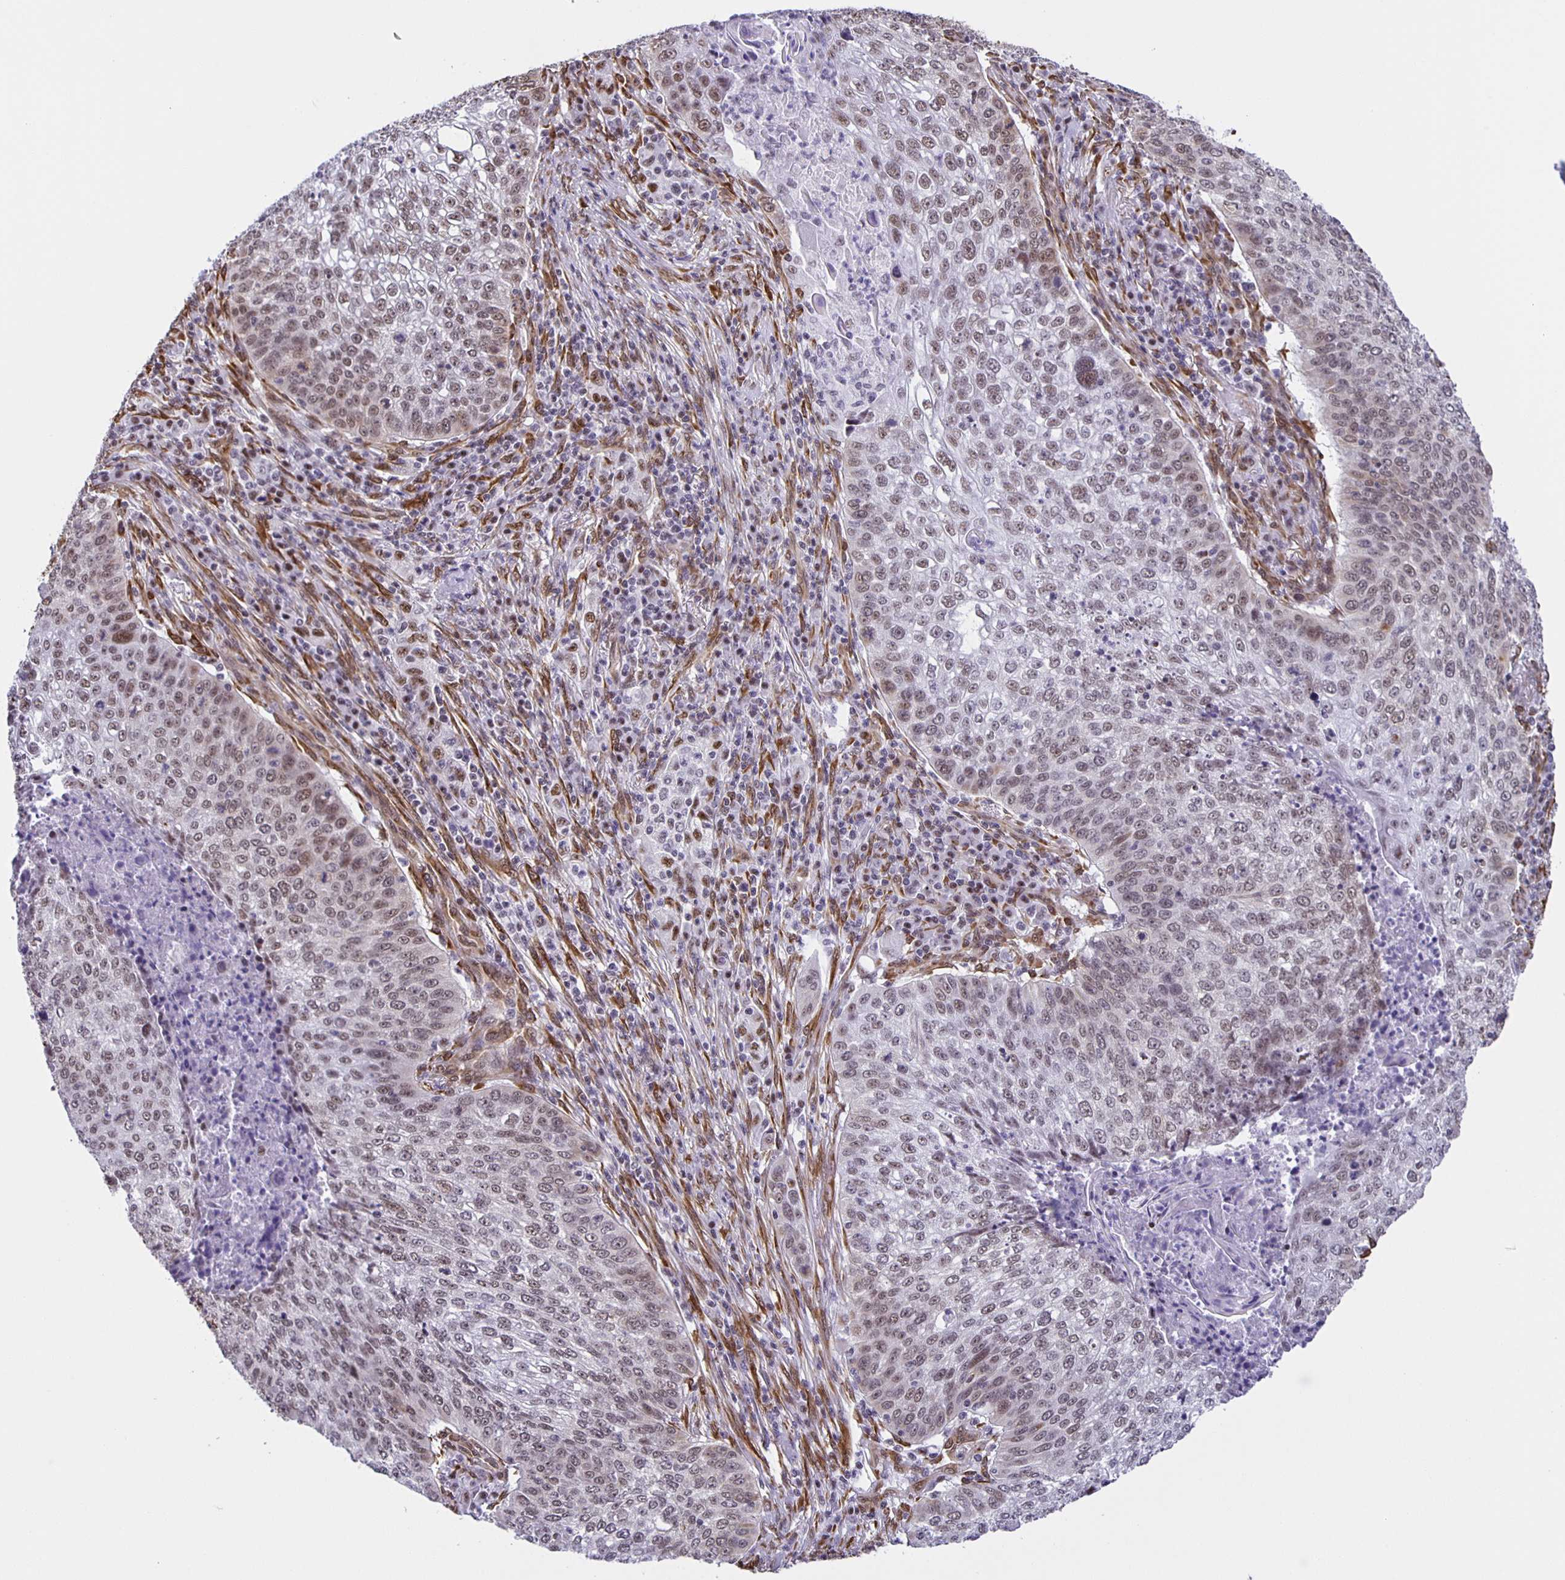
{"staining": {"intensity": "moderate", "quantity": ">75%", "location": "nuclear"}, "tissue": "lung cancer", "cell_type": "Tumor cells", "image_type": "cancer", "snomed": [{"axis": "morphology", "description": "Squamous cell carcinoma, NOS"}, {"axis": "topography", "description": "Lung"}], "caption": "Human squamous cell carcinoma (lung) stained for a protein (brown) reveals moderate nuclear positive positivity in approximately >75% of tumor cells.", "gene": "ZRANB2", "patient": {"sex": "male", "age": 63}}